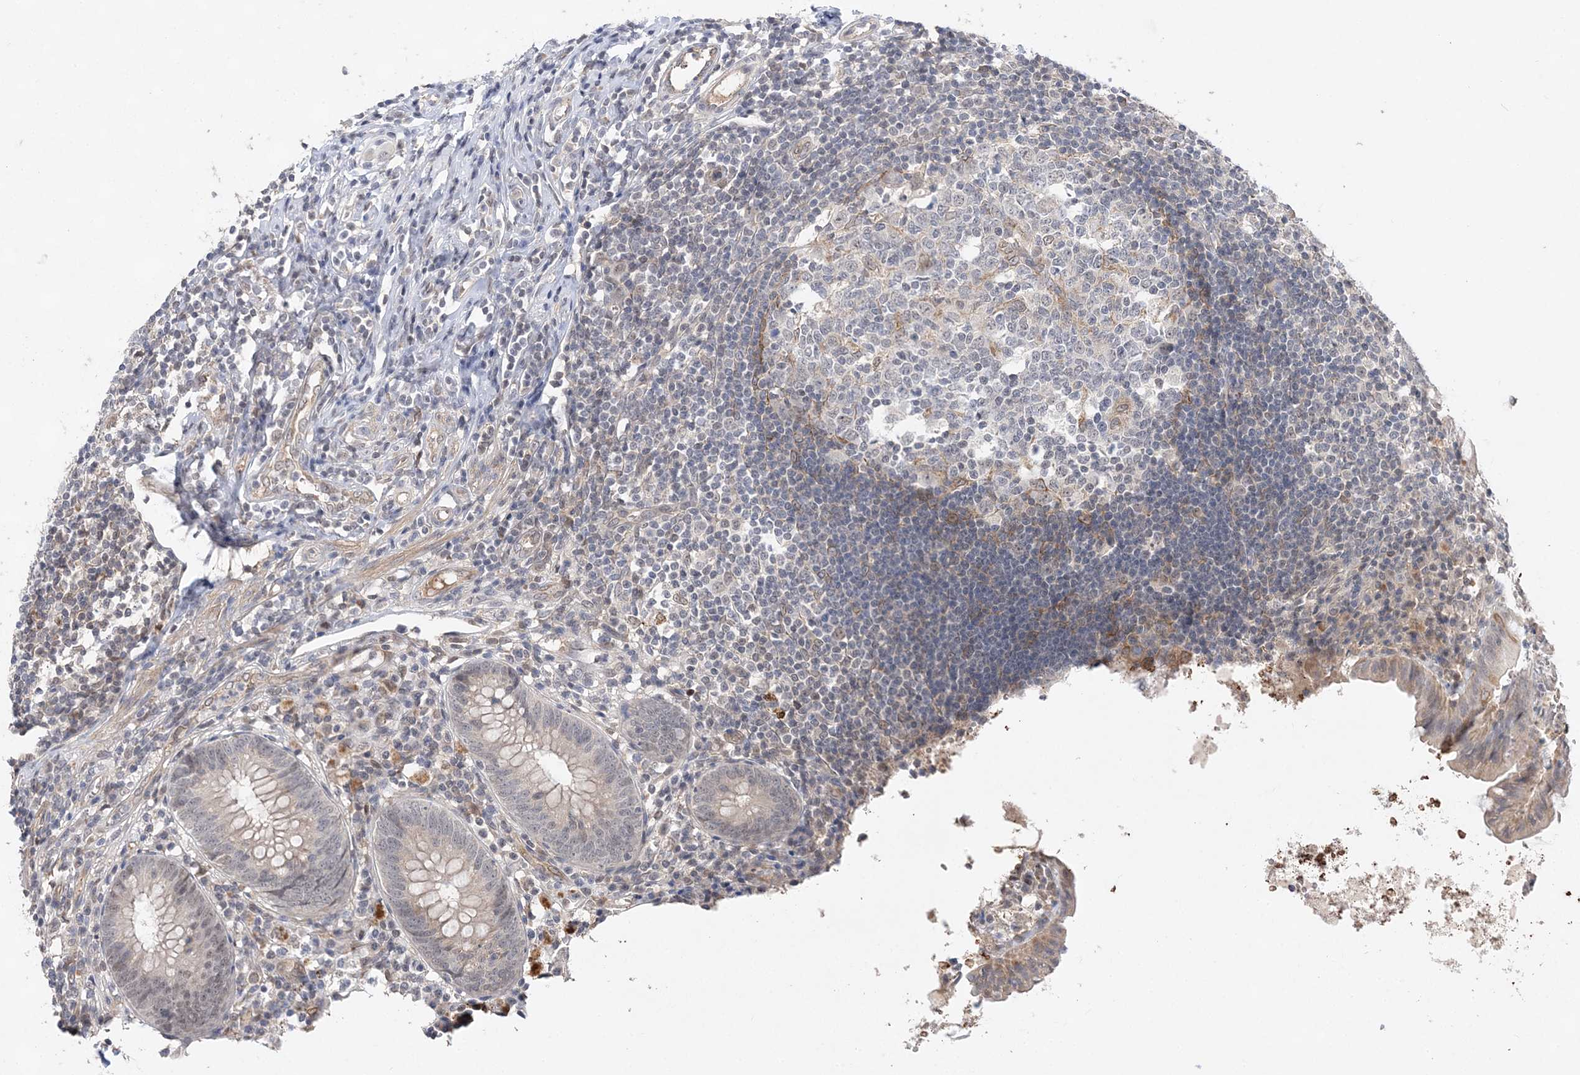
{"staining": {"intensity": "strong", "quantity": "<25%", "location": "cytoplasmic/membranous"}, "tissue": "appendix", "cell_type": "Glandular cells", "image_type": "normal", "snomed": [{"axis": "morphology", "description": "Normal tissue, NOS"}, {"axis": "topography", "description": "Appendix"}], "caption": "Immunohistochemistry (IHC) image of unremarkable appendix: appendix stained using immunohistochemistry (IHC) shows medium levels of strong protein expression localized specifically in the cytoplasmic/membranous of glandular cells, appearing as a cytoplasmic/membranous brown color.", "gene": "TMEM132B", "patient": {"sex": "female", "age": 54}}